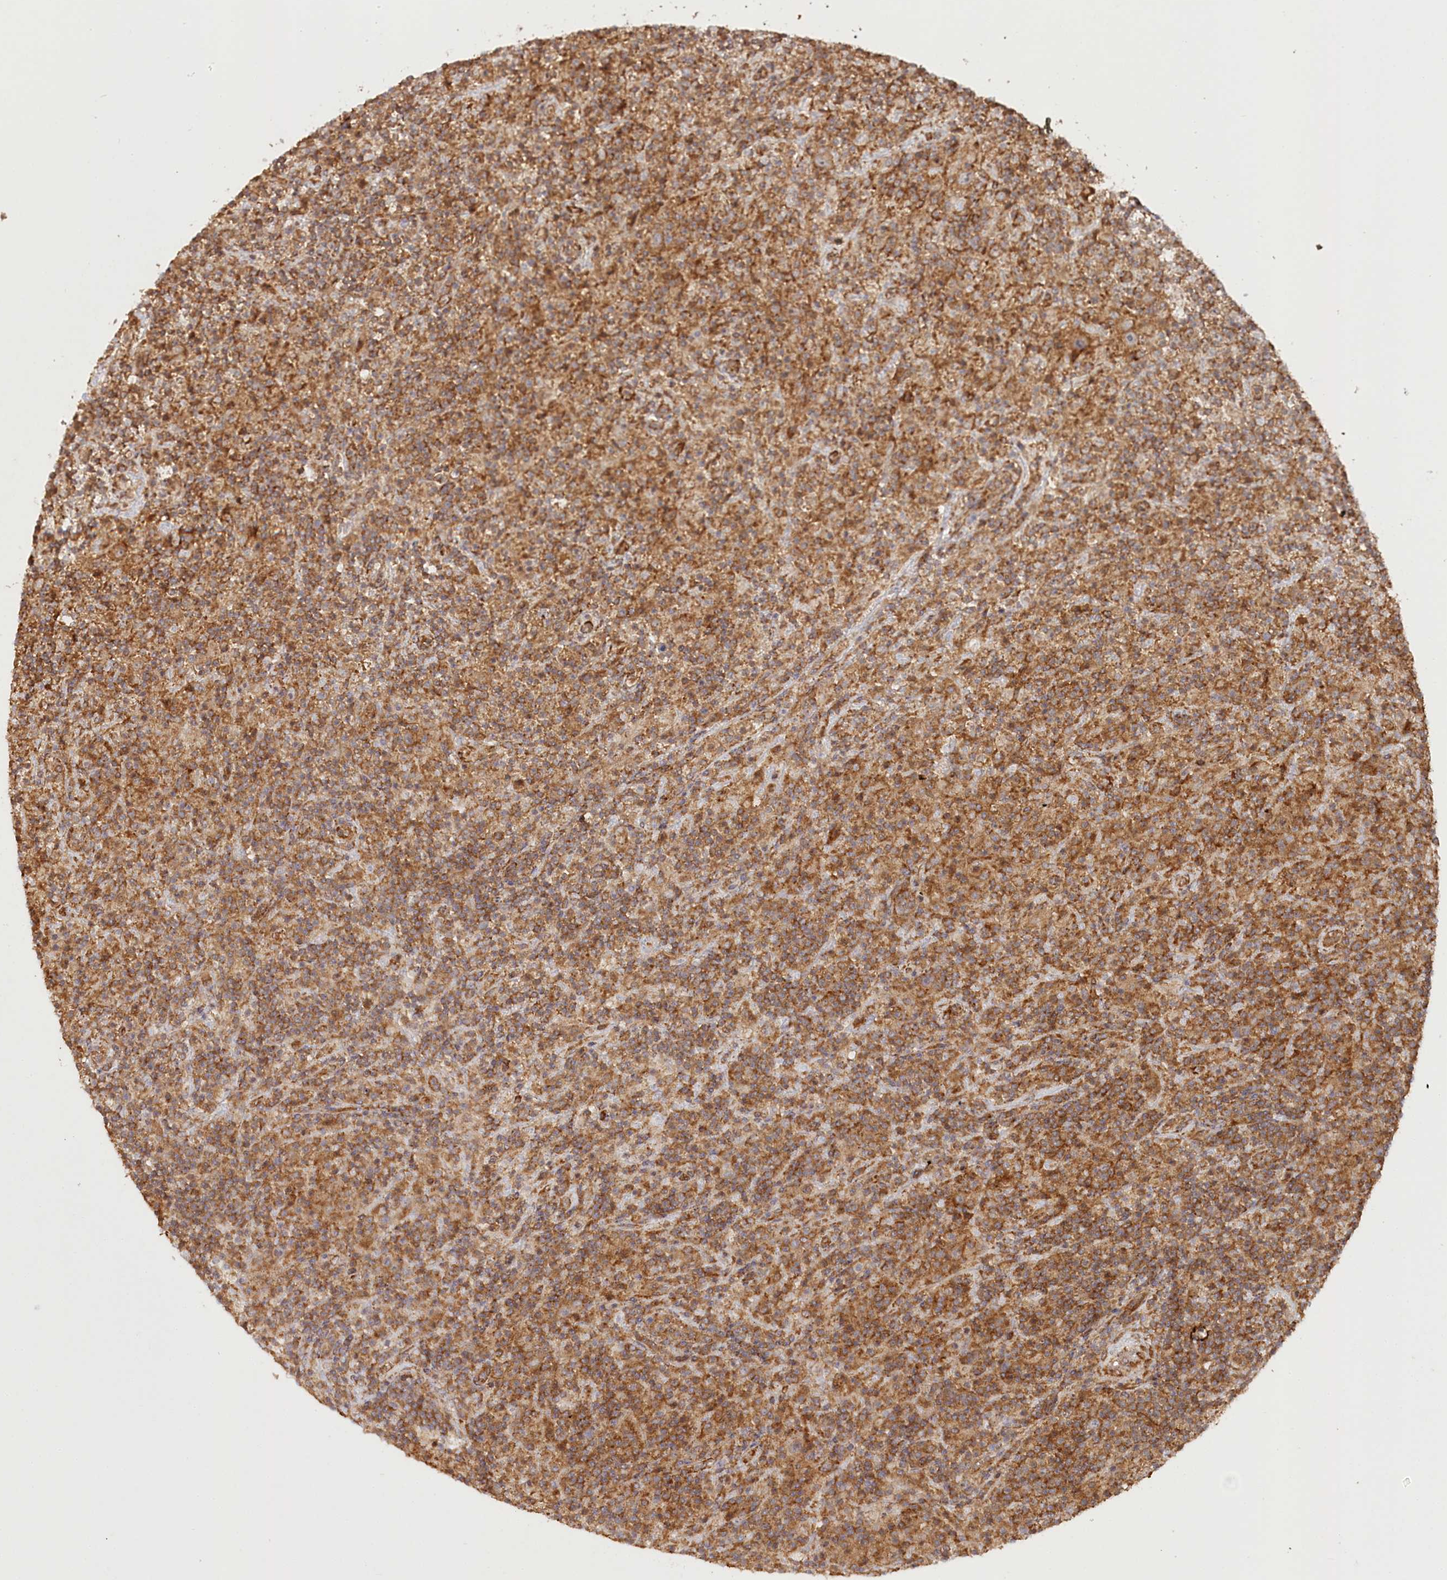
{"staining": {"intensity": "moderate", "quantity": ">75%", "location": "cytoplasmic/membranous"}, "tissue": "lymphoma", "cell_type": "Tumor cells", "image_type": "cancer", "snomed": [{"axis": "morphology", "description": "Hodgkin's disease, NOS"}, {"axis": "topography", "description": "Lymph node"}], "caption": "Approximately >75% of tumor cells in human Hodgkin's disease display moderate cytoplasmic/membranous protein expression as visualized by brown immunohistochemical staining.", "gene": "OTUD4", "patient": {"sex": "male", "age": 70}}